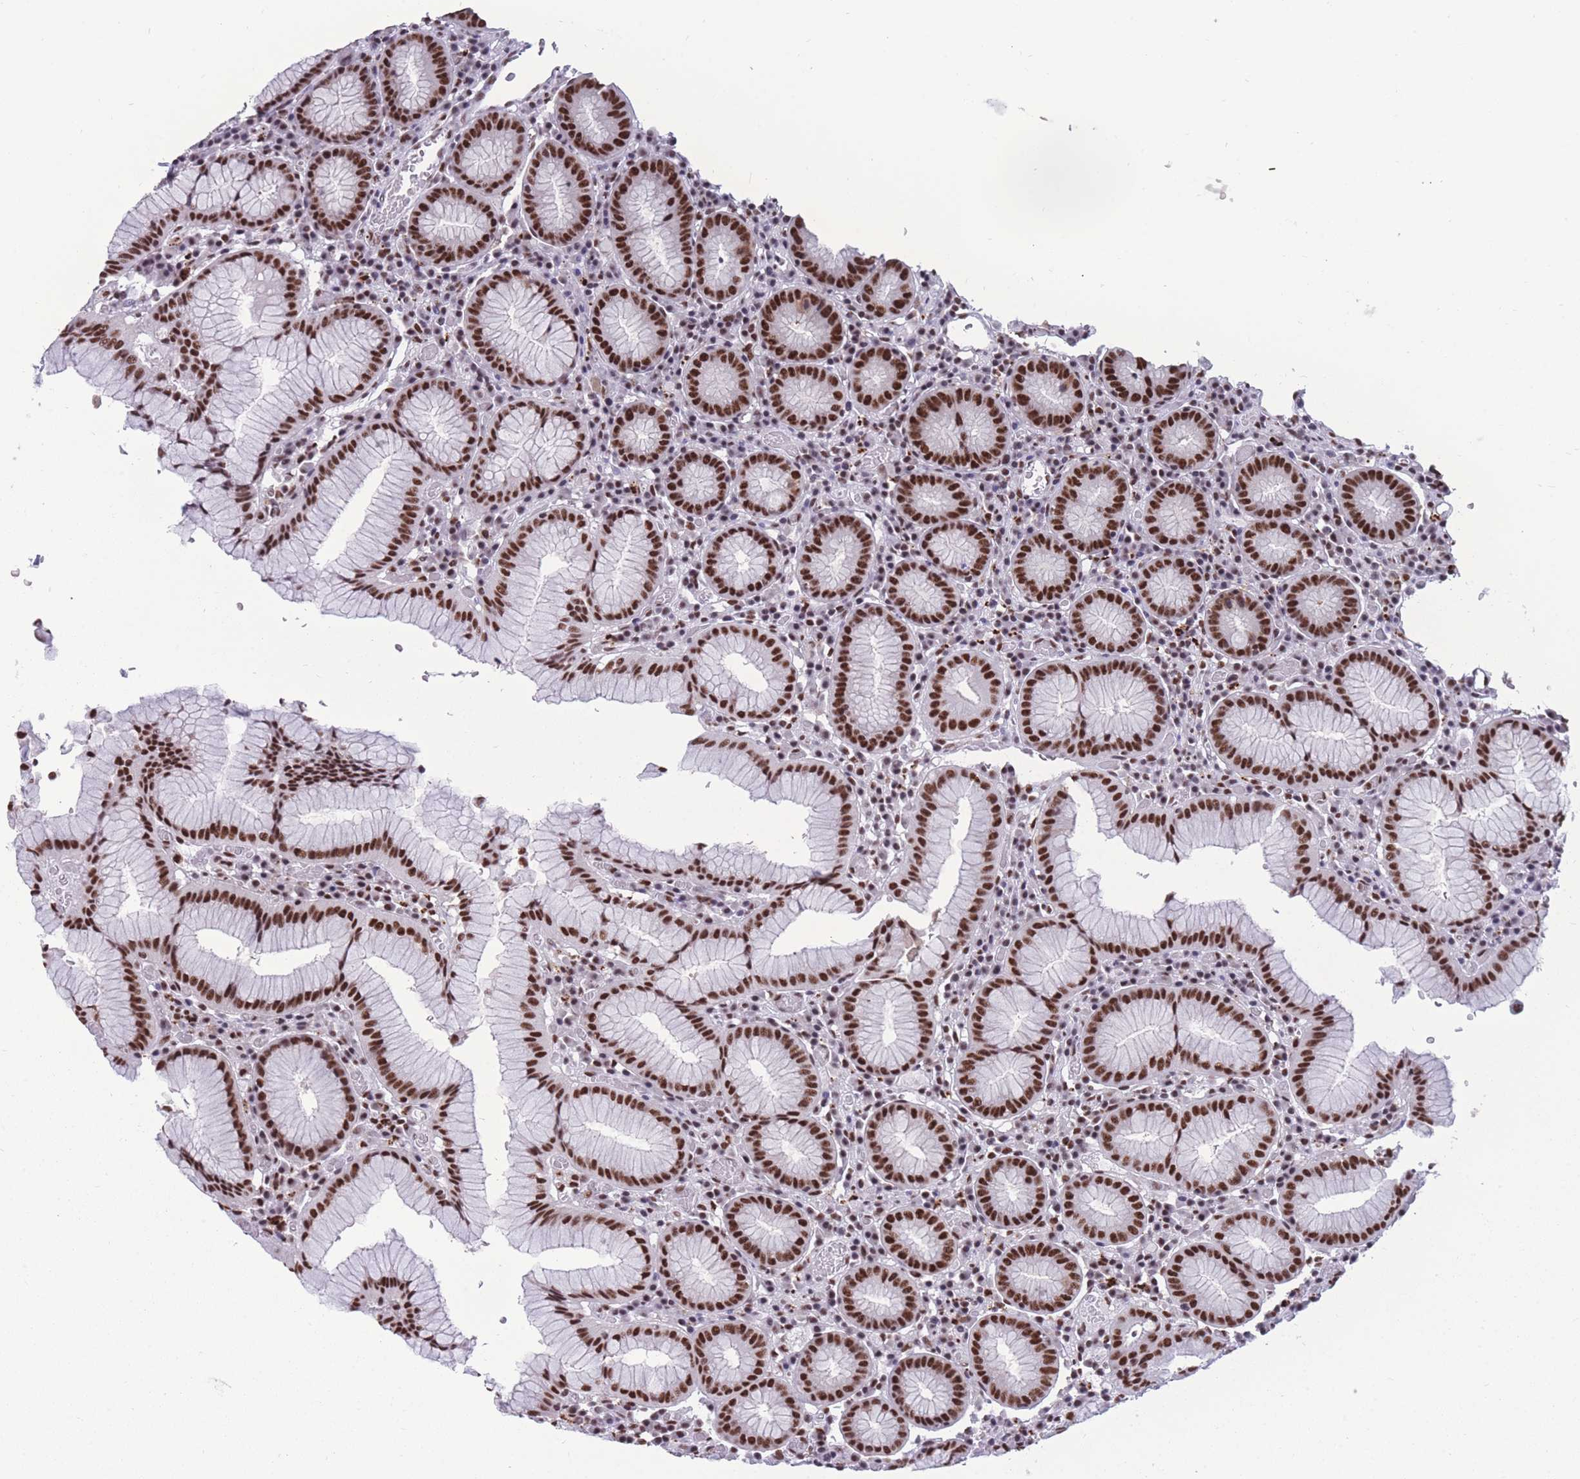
{"staining": {"intensity": "strong", "quantity": ">75%", "location": "cytoplasmic/membranous,nuclear"}, "tissue": "stomach", "cell_type": "Glandular cells", "image_type": "normal", "snomed": [{"axis": "morphology", "description": "Normal tissue, NOS"}, {"axis": "topography", "description": "Stomach"}], "caption": "Immunohistochemistry of benign stomach shows high levels of strong cytoplasmic/membranous,nuclear positivity in about >75% of glandular cells.", "gene": "PRPF19", "patient": {"sex": "male", "age": 55}}